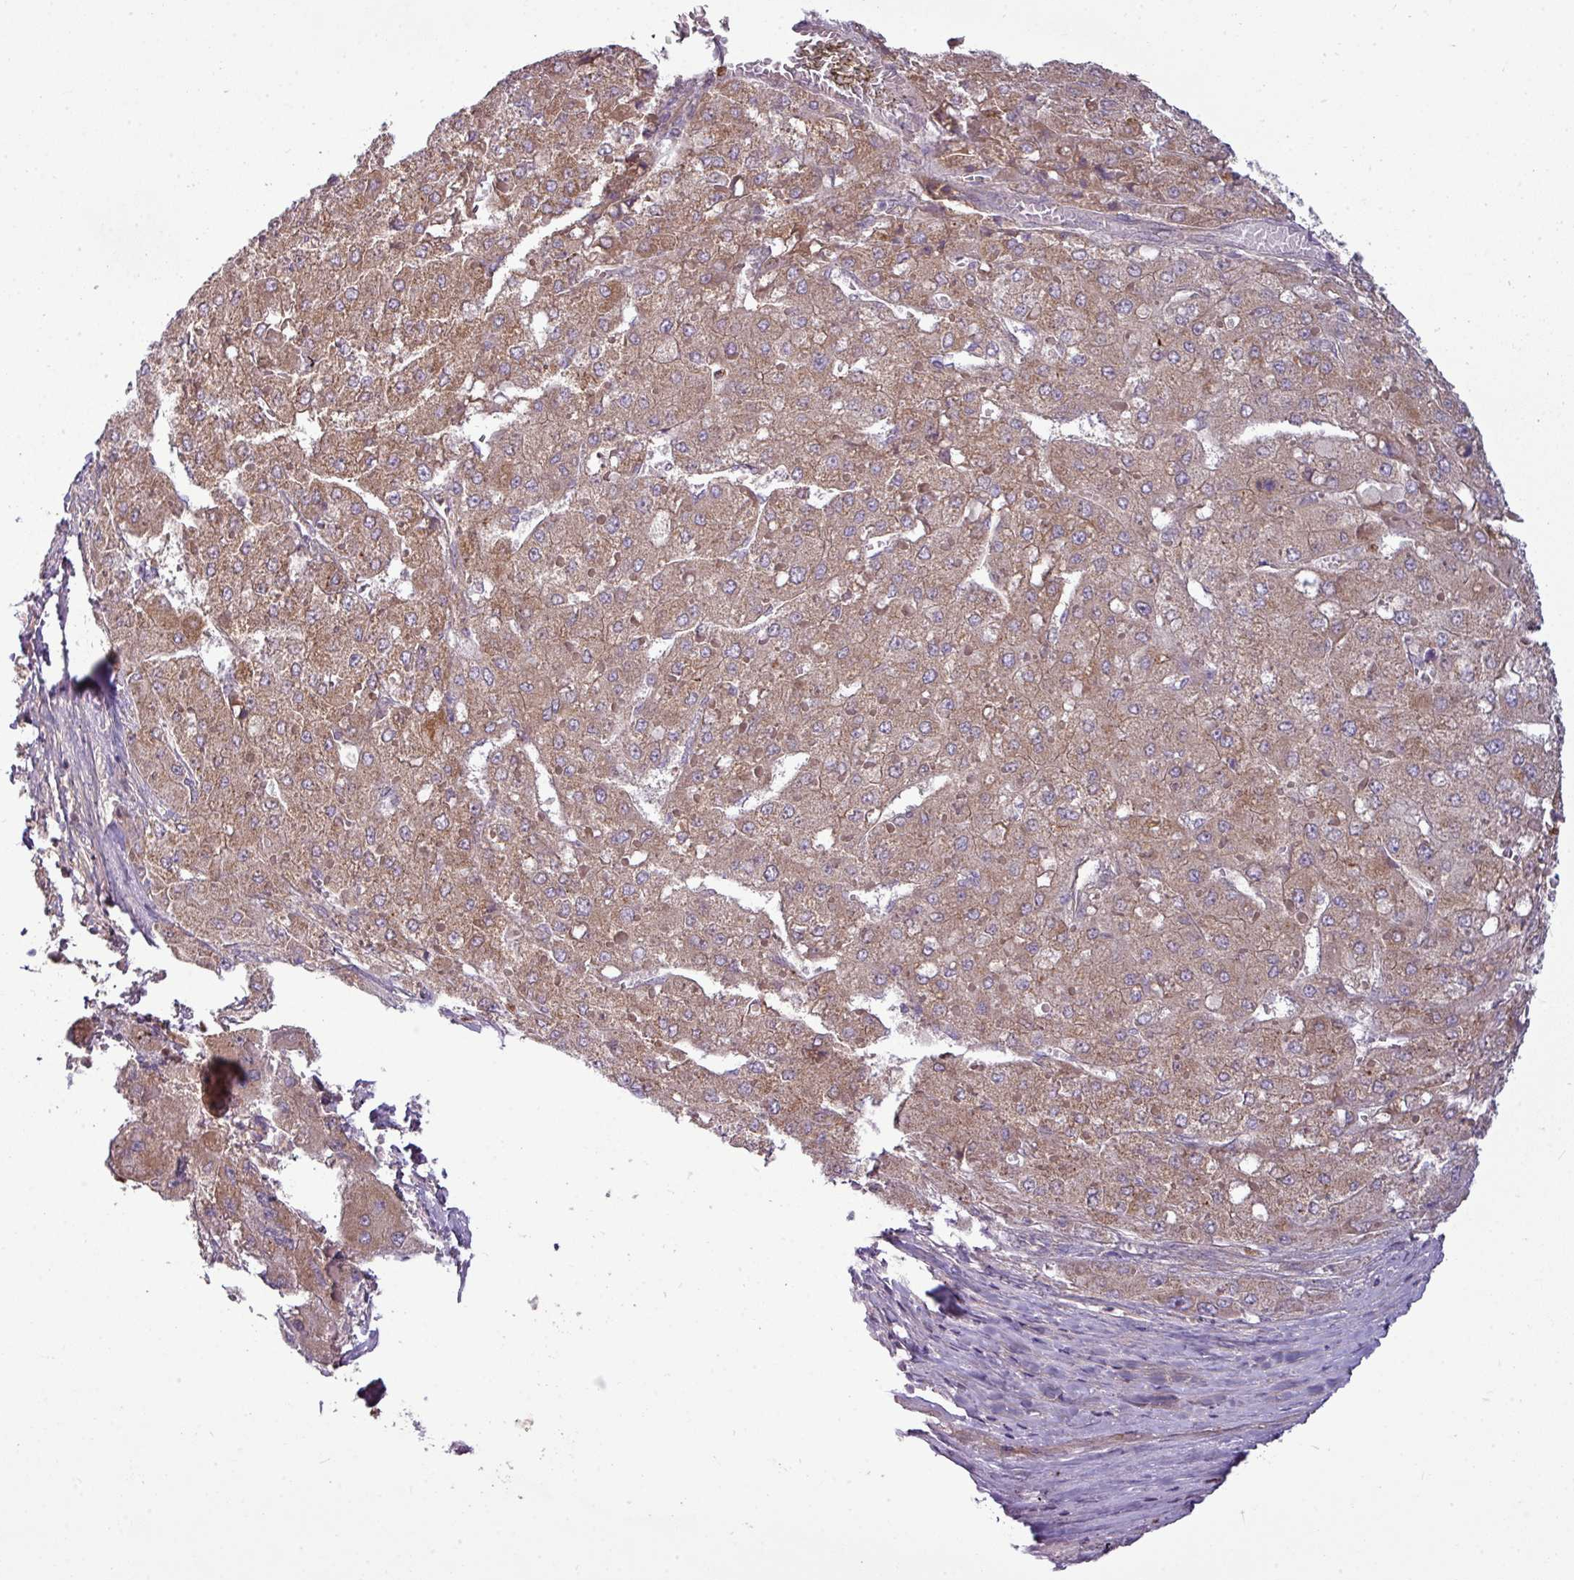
{"staining": {"intensity": "moderate", "quantity": ">75%", "location": "cytoplasmic/membranous"}, "tissue": "liver cancer", "cell_type": "Tumor cells", "image_type": "cancer", "snomed": [{"axis": "morphology", "description": "Carcinoma, Hepatocellular, NOS"}, {"axis": "topography", "description": "Liver"}], "caption": "Moderate cytoplasmic/membranous positivity is identified in approximately >75% of tumor cells in hepatocellular carcinoma (liver).", "gene": "PAPLN", "patient": {"sex": "female", "age": 73}}